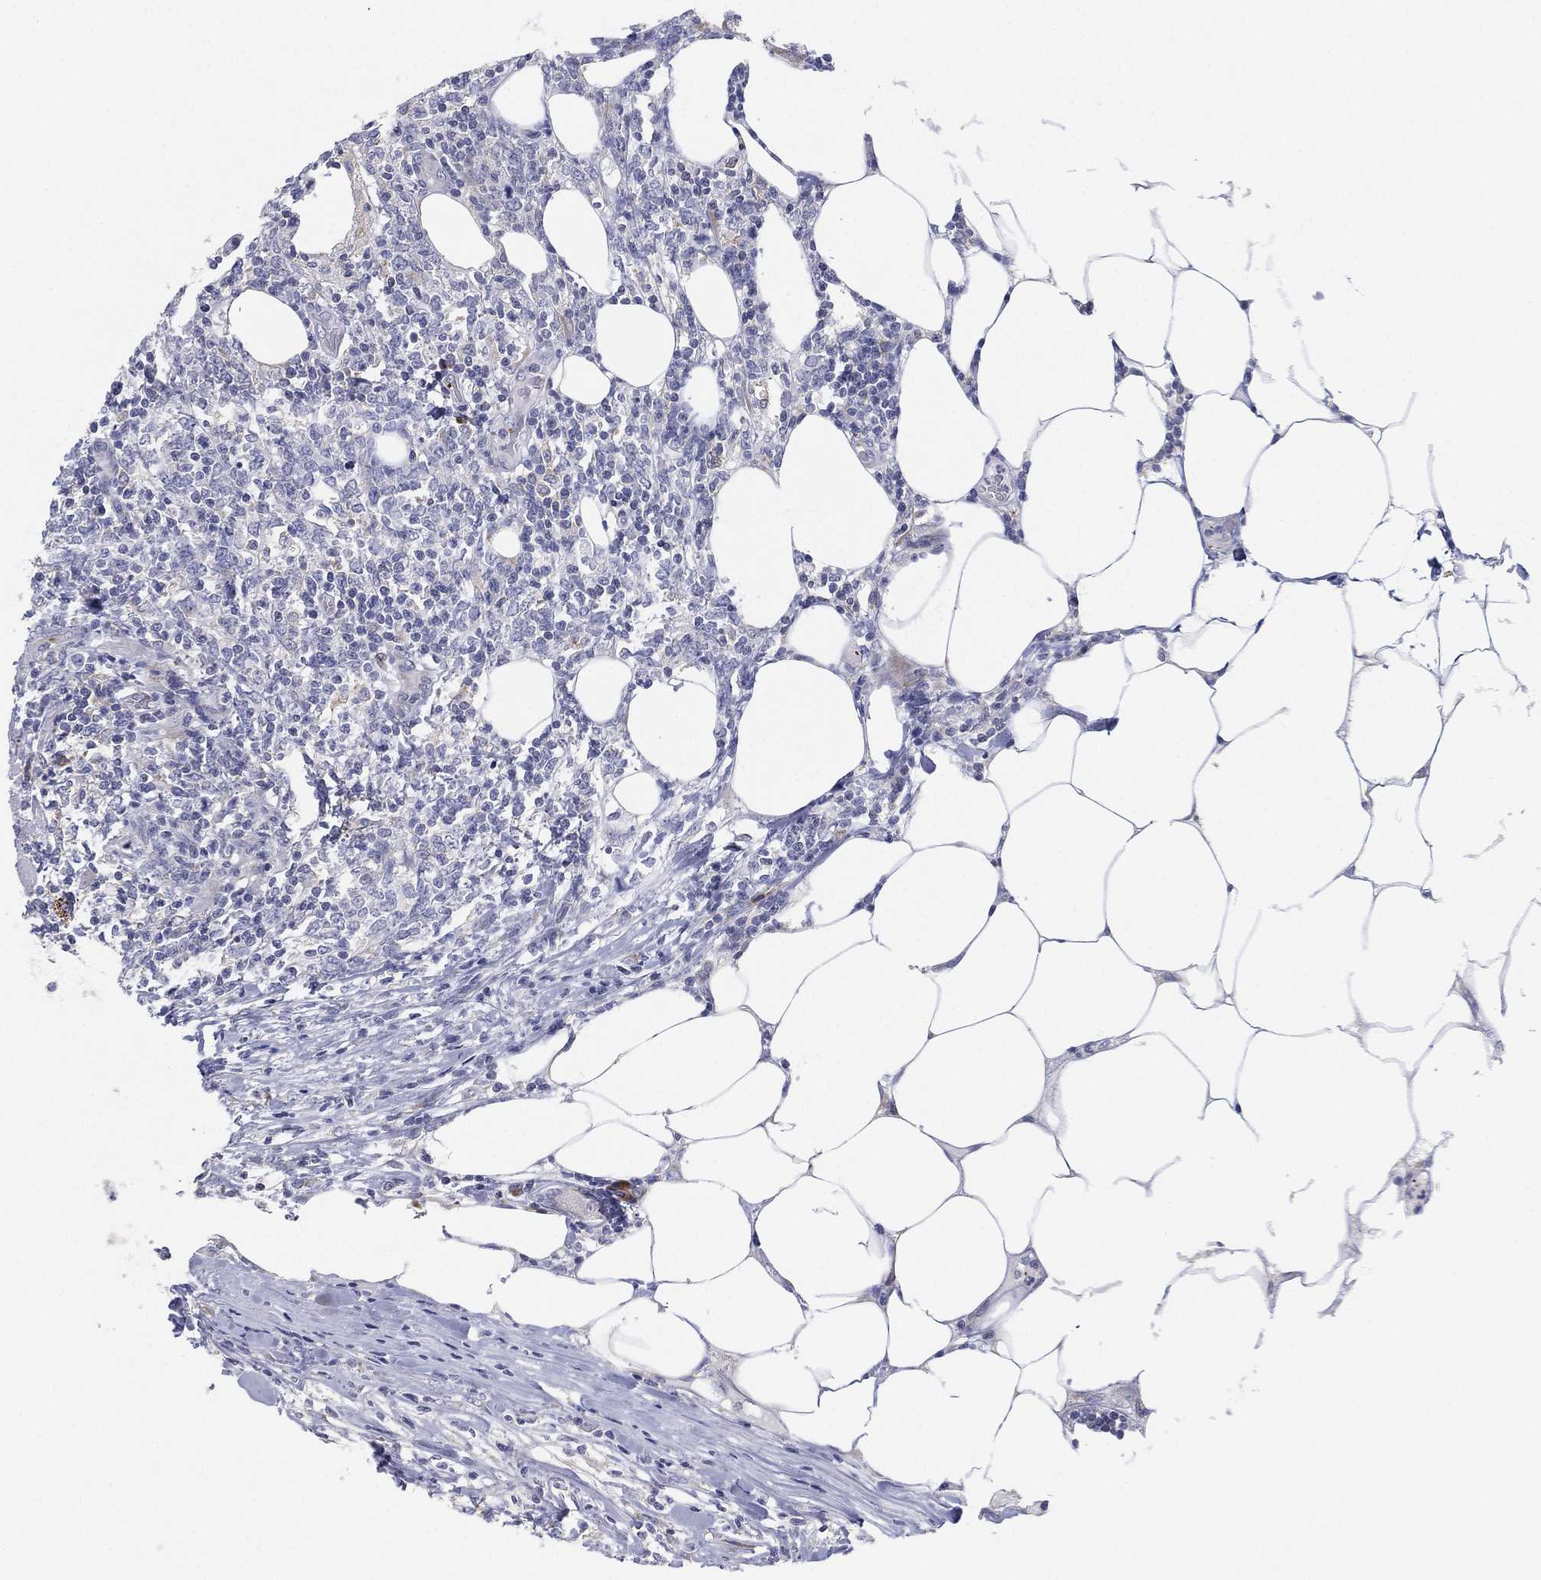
{"staining": {"intensity": "negative", "quantity": "none", "location": "none"}, "tissue": "lymphoma", "cell_type": "Tumor cells", "image_type": "cancer", "snomed": [{"axis": "morphology", "description": "Malignant lymphoma, non-Hodgkin's type, High grade"}, {"axis": "topography", "description": "Lymph node"}], "caption": "The histopathology image displays no significant expression in tumor cells of lymphoma.", "gene": "TMEM40", "patient": {"sex": "female", "age": 84}}